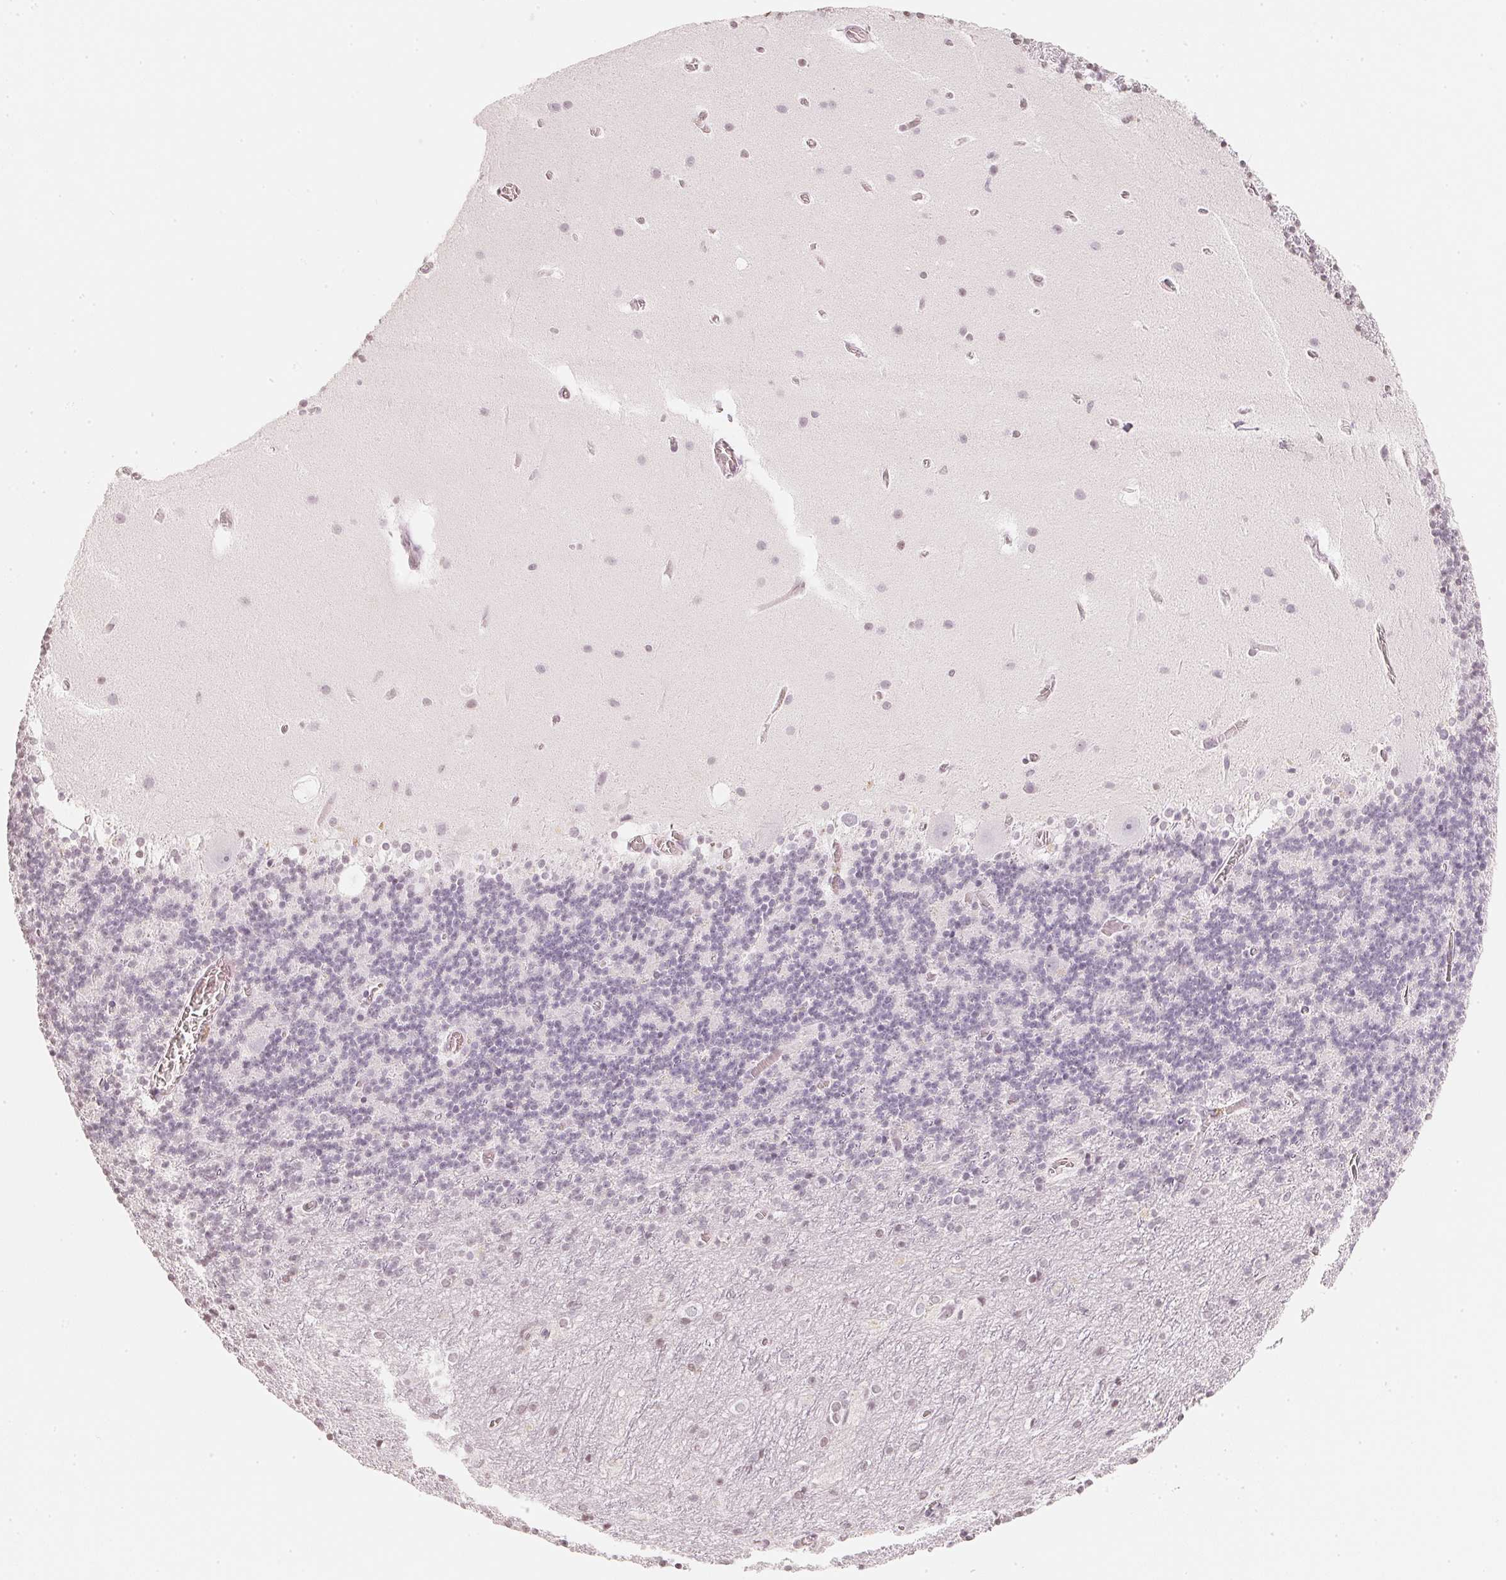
{"staining": {"intensity": "negative", "quantity": "none", "location": "none"}, "tissue": "cerebellum", "cell_type": "Cells in granular layer", "image_type": "normal", "snomed": [{"axis": "morphology", "description": "Normal tissue, NOS"}, {"axis": "topography", "description": "Cerebellum"}], "caption": "This is an immunohistochemistry (IHC) micrograph of normal human cerebellum. There is no expression in cells in granular layer.", "gene": "SLC22A8", "patient": {"sex": "male", "age": 70}}